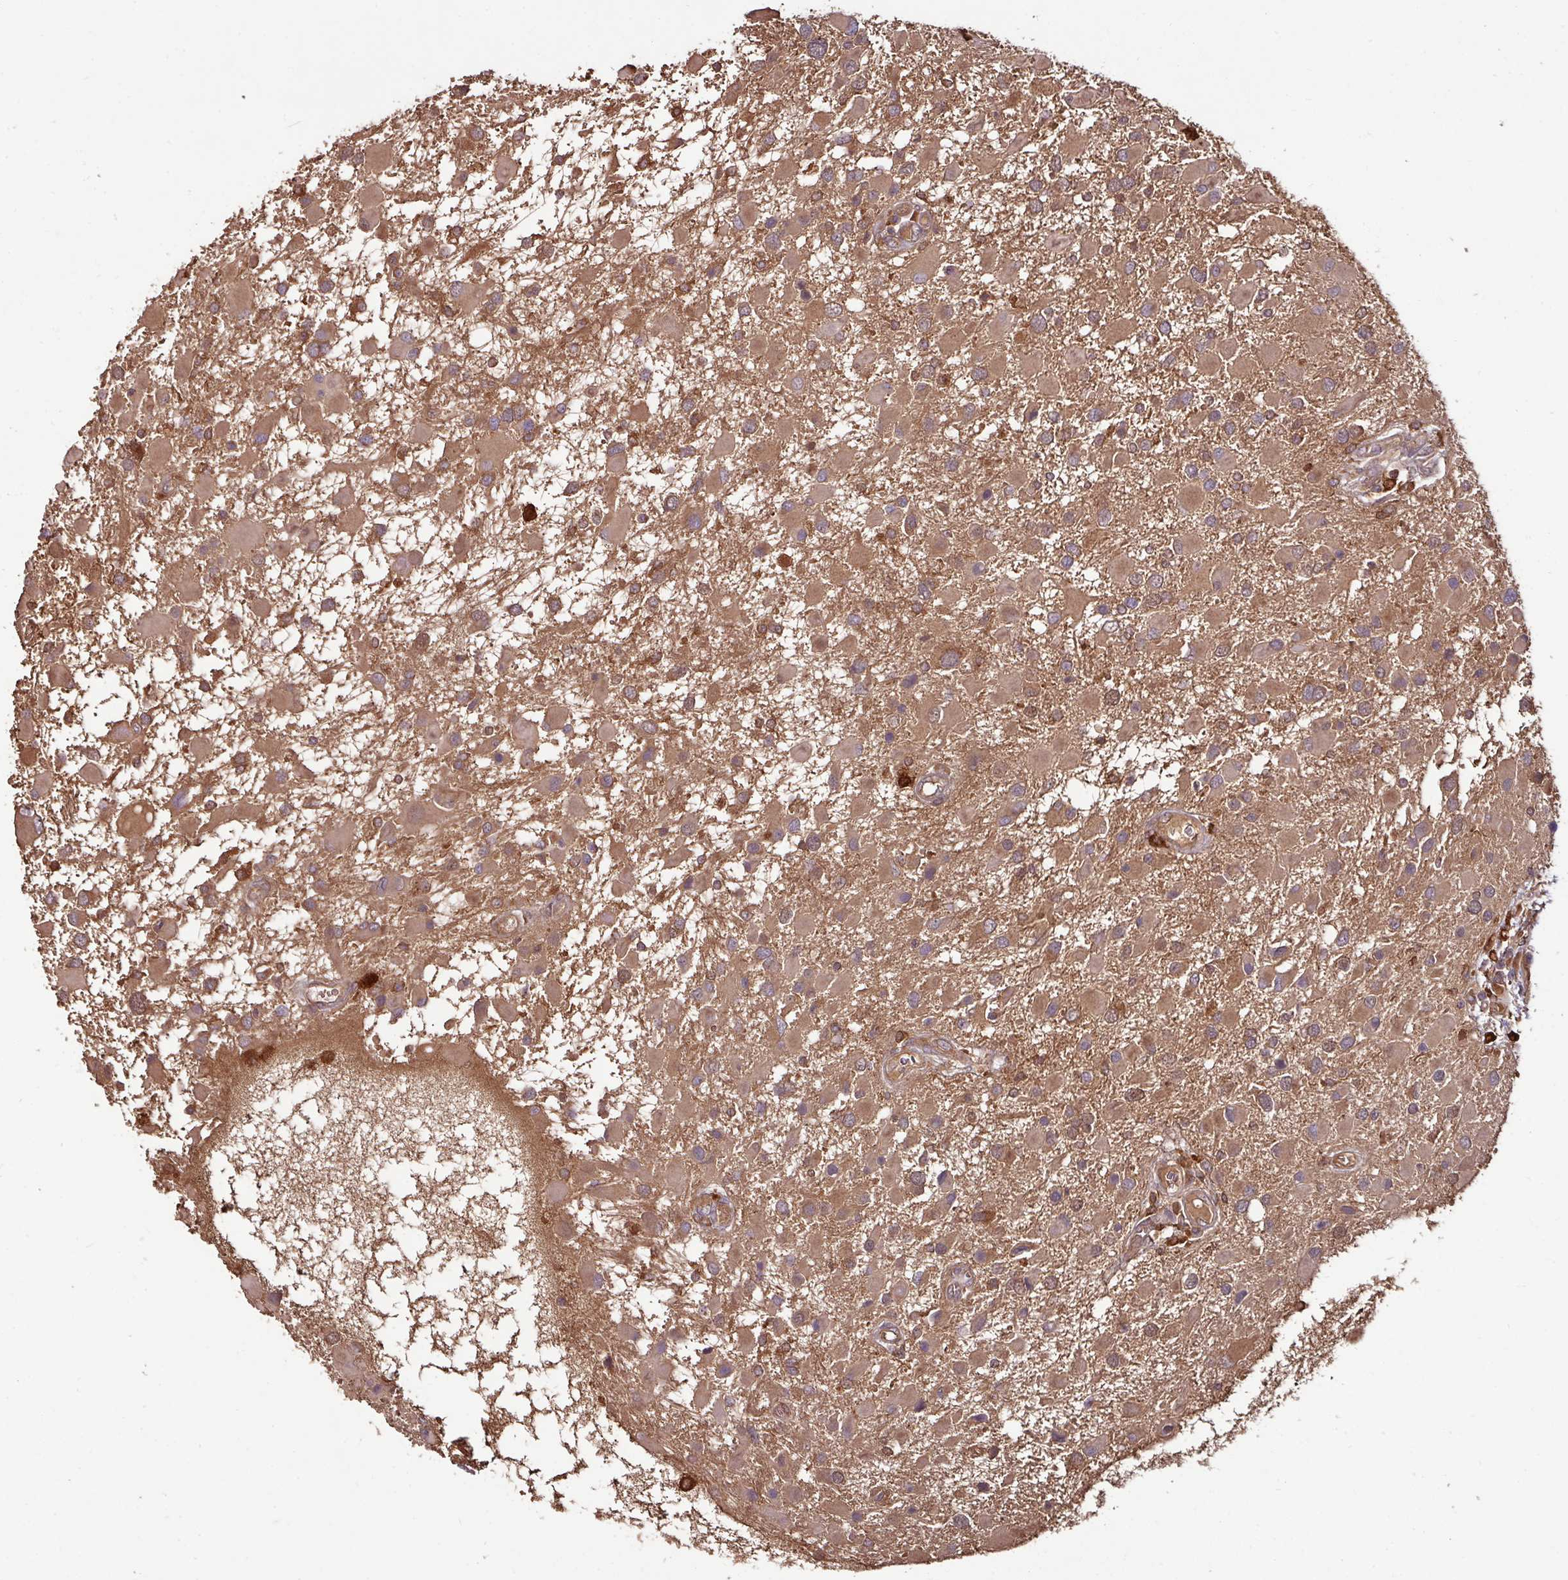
{"staining": {"intensity": "moderate", "quantity": "25%-75%", "location": "cytoplasmic/membranous"}, "tissue": "glioma", "cell_type": "Tumor cells", "image_type": "cancer", "snomed": [{"axis": "morphology", "description": "Glioma, malignant, High grade"}, {"axis": "topography", "description": "Brain"}], "caption": "Moderate cytoplasmic/membranous positivity for a protein is appreciated in about 25%-75% of tumor cells of glioma using immunohistochemistry (IHC).", "gene": "GNPDA1", "patient": {"sex": "male", "age": 53}}